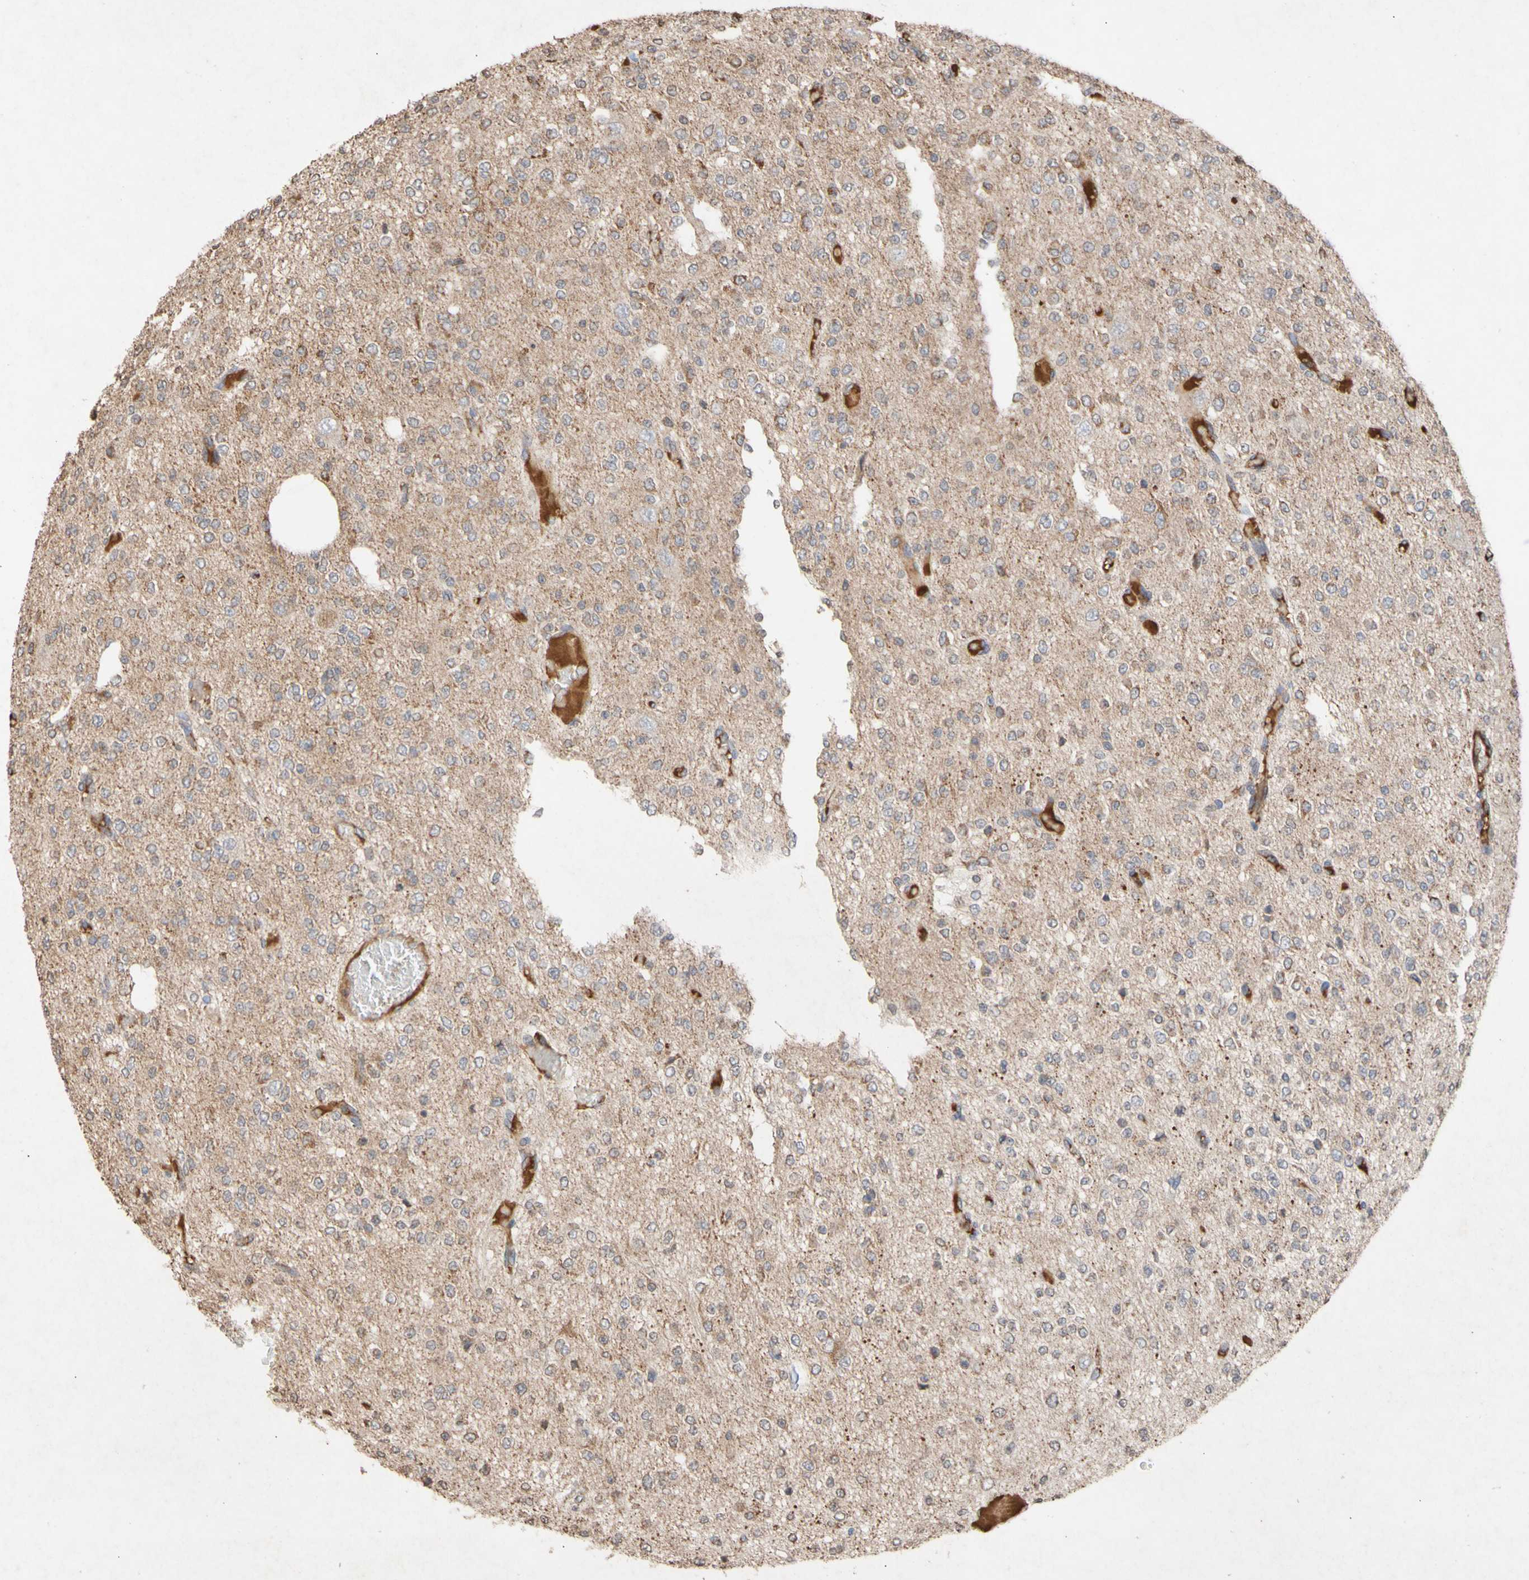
{"staining": {"intensity": "negative", "quantity": "none", "location": "none"}, "tissue": "glioma", "cell_type": "Tumor cells", "image_type": "cancer", "snomed": [{"axis": "morphology", "description": "Glioma, malignant, Low grade"}, {"axis": "topography", "description": "Brain"}], "caption": "Glioma was stained to show a protein in brown. There is no significant staining in tumor cells.", "gene": "NECTIN3", "patient": {"sex": "male", "age": 38}}